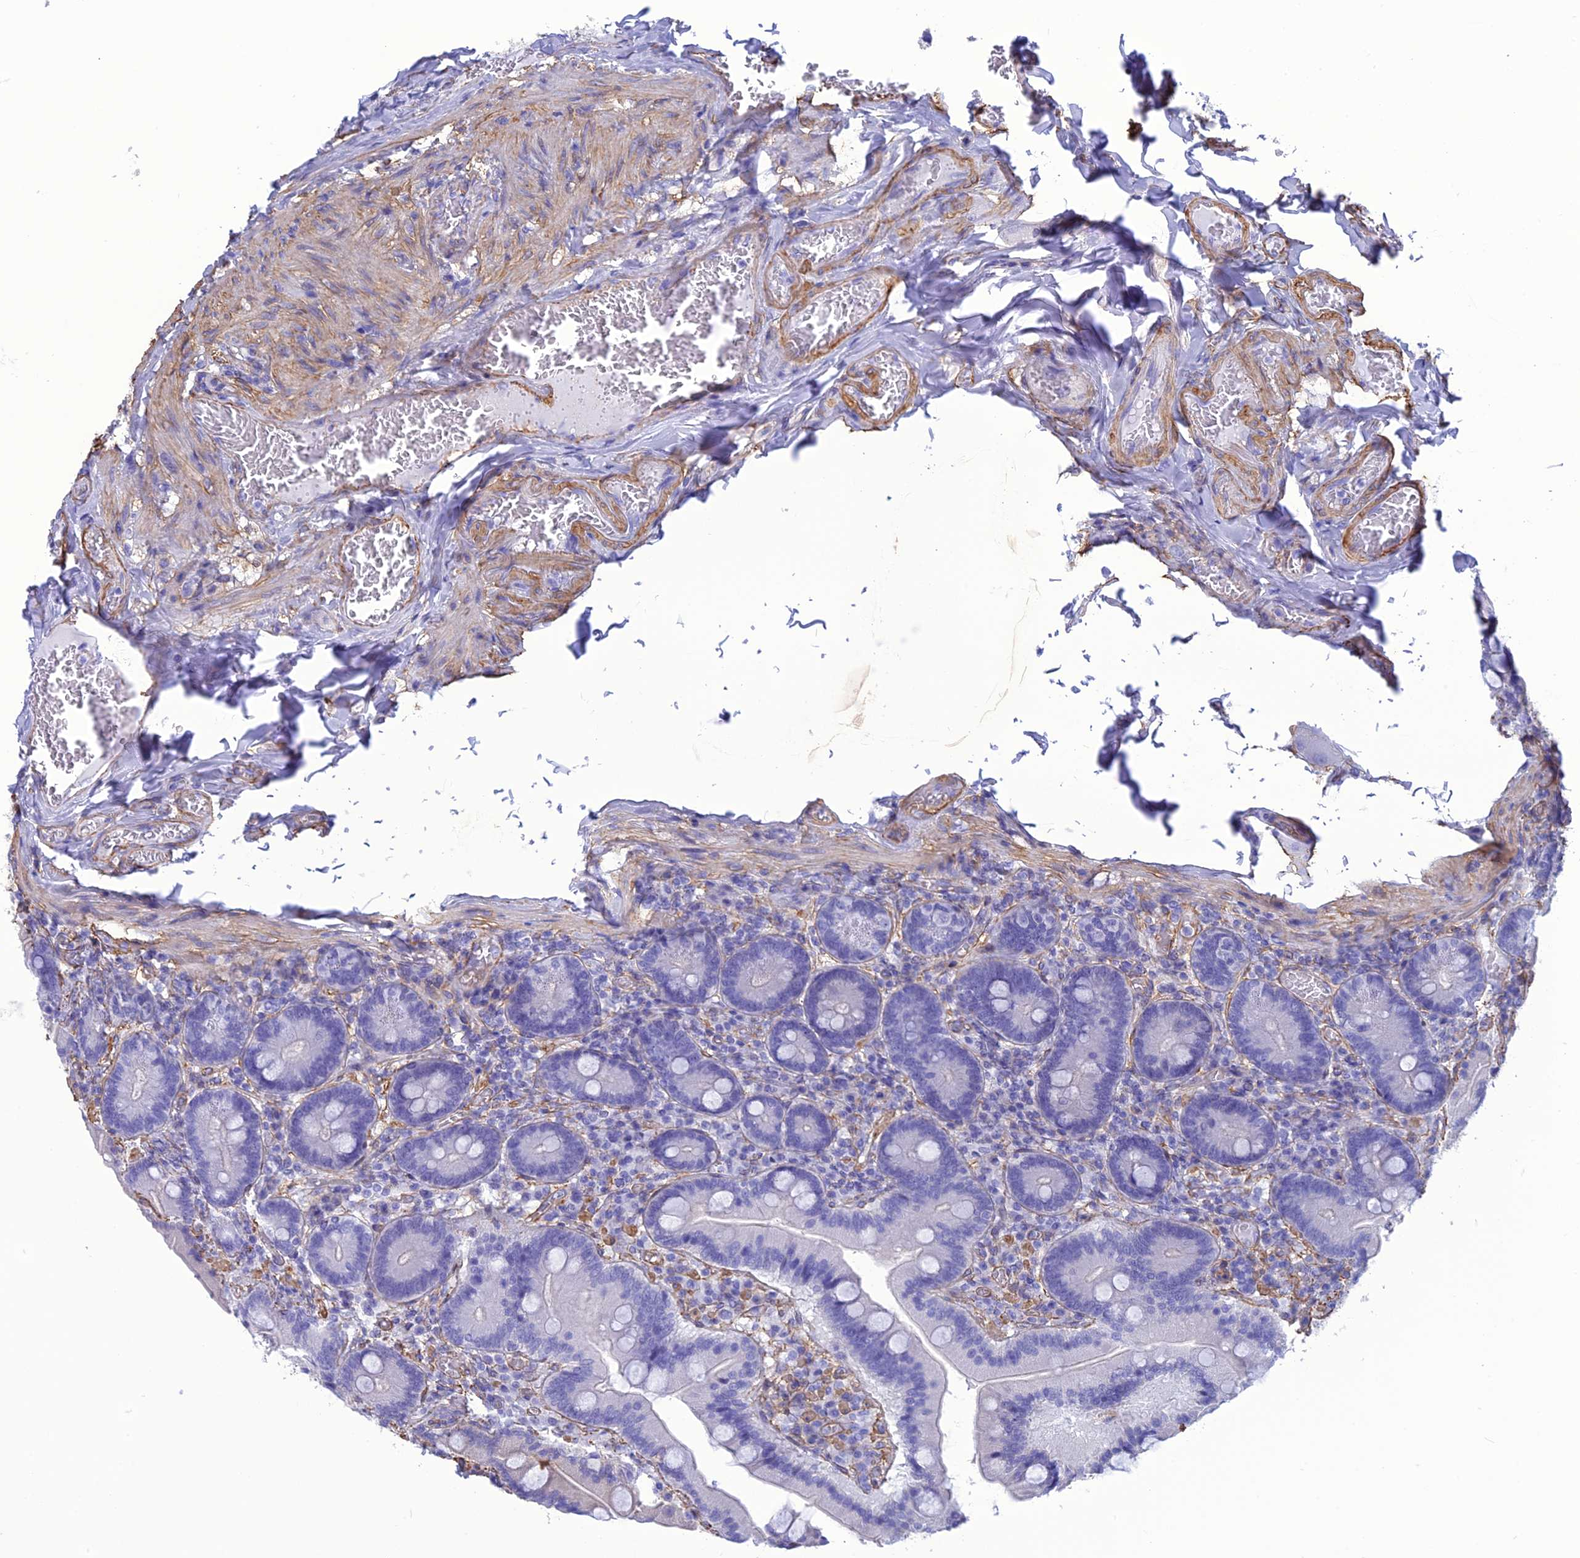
{"staining": {"intensity": "negative", "quantity": "none", "location": "none"}, "tissue": "duodenum", "cell_type": "Glandular cells", "image_type": "normal", "snomed": [{"axis": "morphology", "description": "Normal tissue, NOS"}, {"axis": "topography", "description": "Duodenum"}], "caption": "The immunohistochemistry (IHC) histopathology image has no significant positivity in glandular cells of duodenum. (IHC, brightfield microscopy, high magnification).", "gene": "NKD1", "patient": {"sex": "female", "age": 62}}